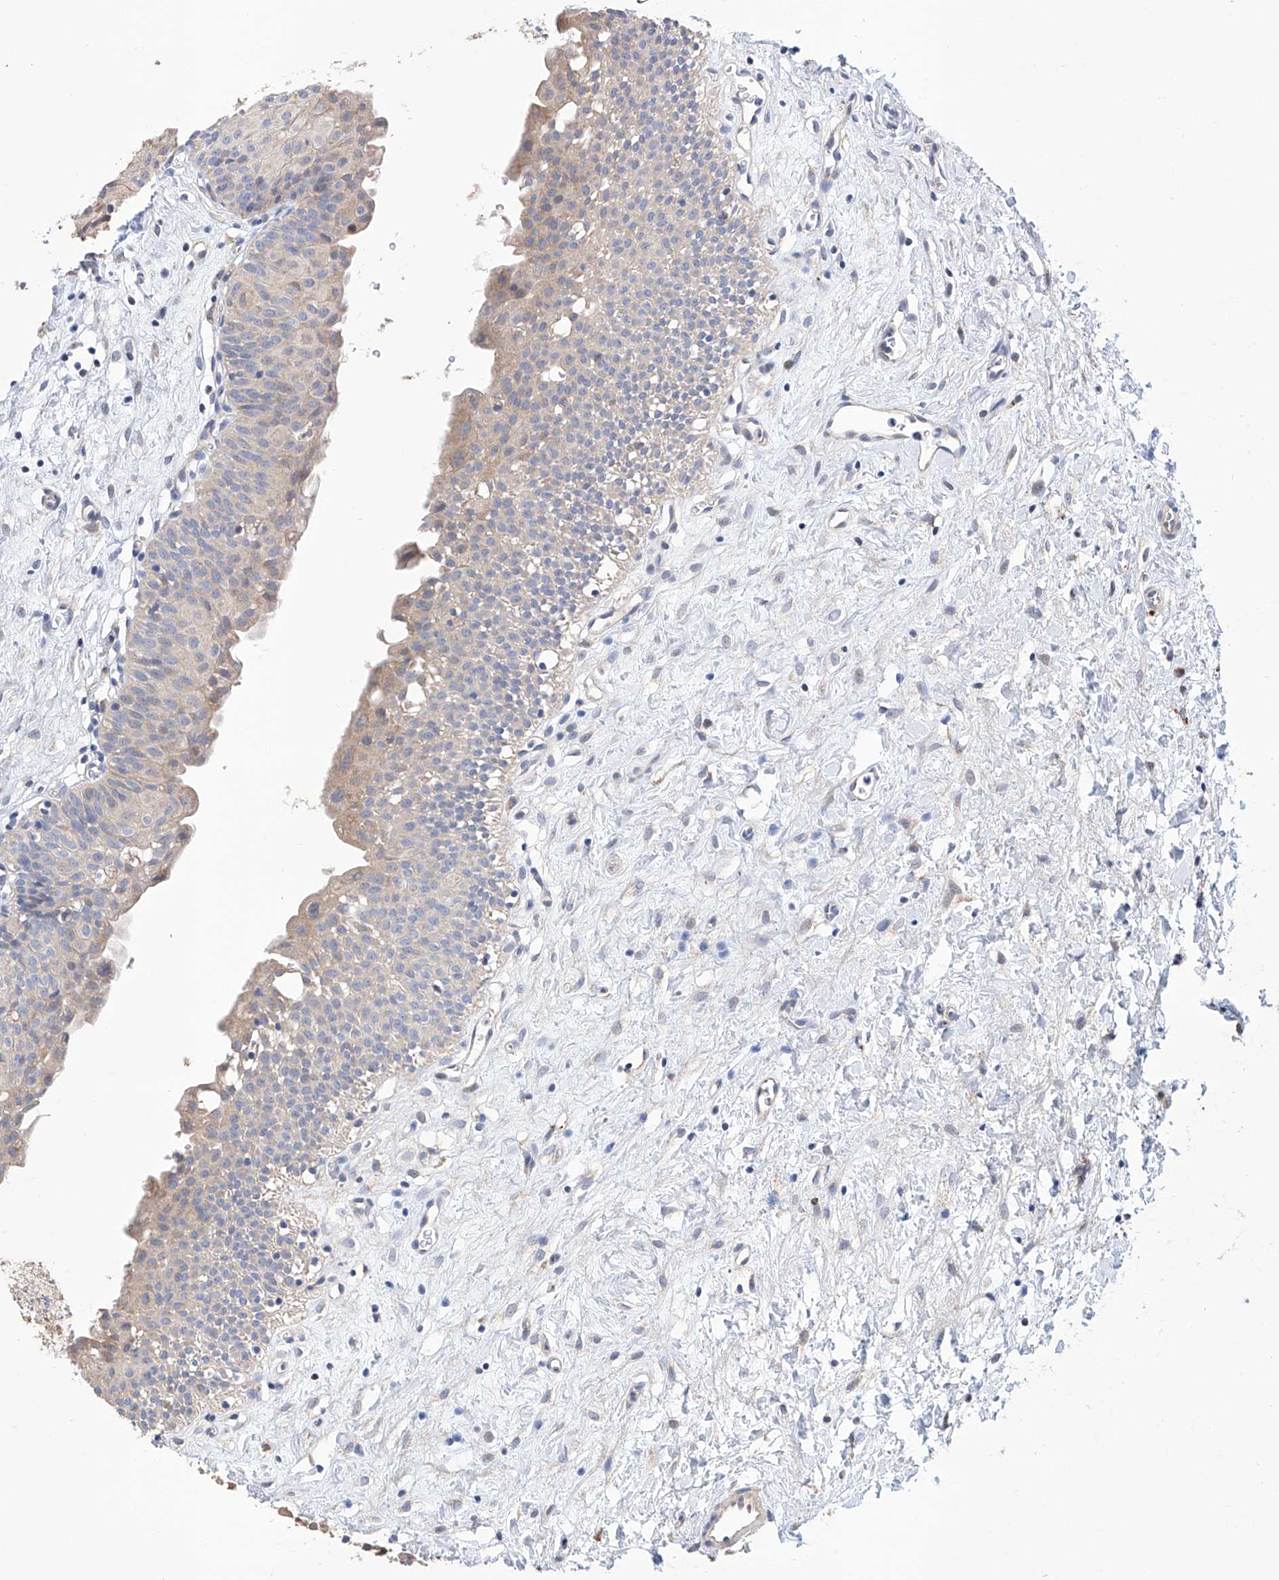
{"staining": {"intensity": "moderate", "quantity": "<25%", "location": "cytoplasmic/membranous"}, "tissue": "urinary bladder", "cell_type": "Urothelial cells", "image_type": "normal", "snomed": [{"axis": "morphology", "description": "Normal tissue, NOS"}, {"axis": "topography", "description": "Urinary bladder"}], "caption": "This micrograph demonstrates benign urinary bladder stained with immunohistochemistry (IHC) to label a protein in brown. The cytoplasmic/membranous of urothelial cells show moderate positivity for the protein. Nuclei are counter-stained blue.", "gene": "AFG1L", "patient": {"sex": "male", "age": 51}}